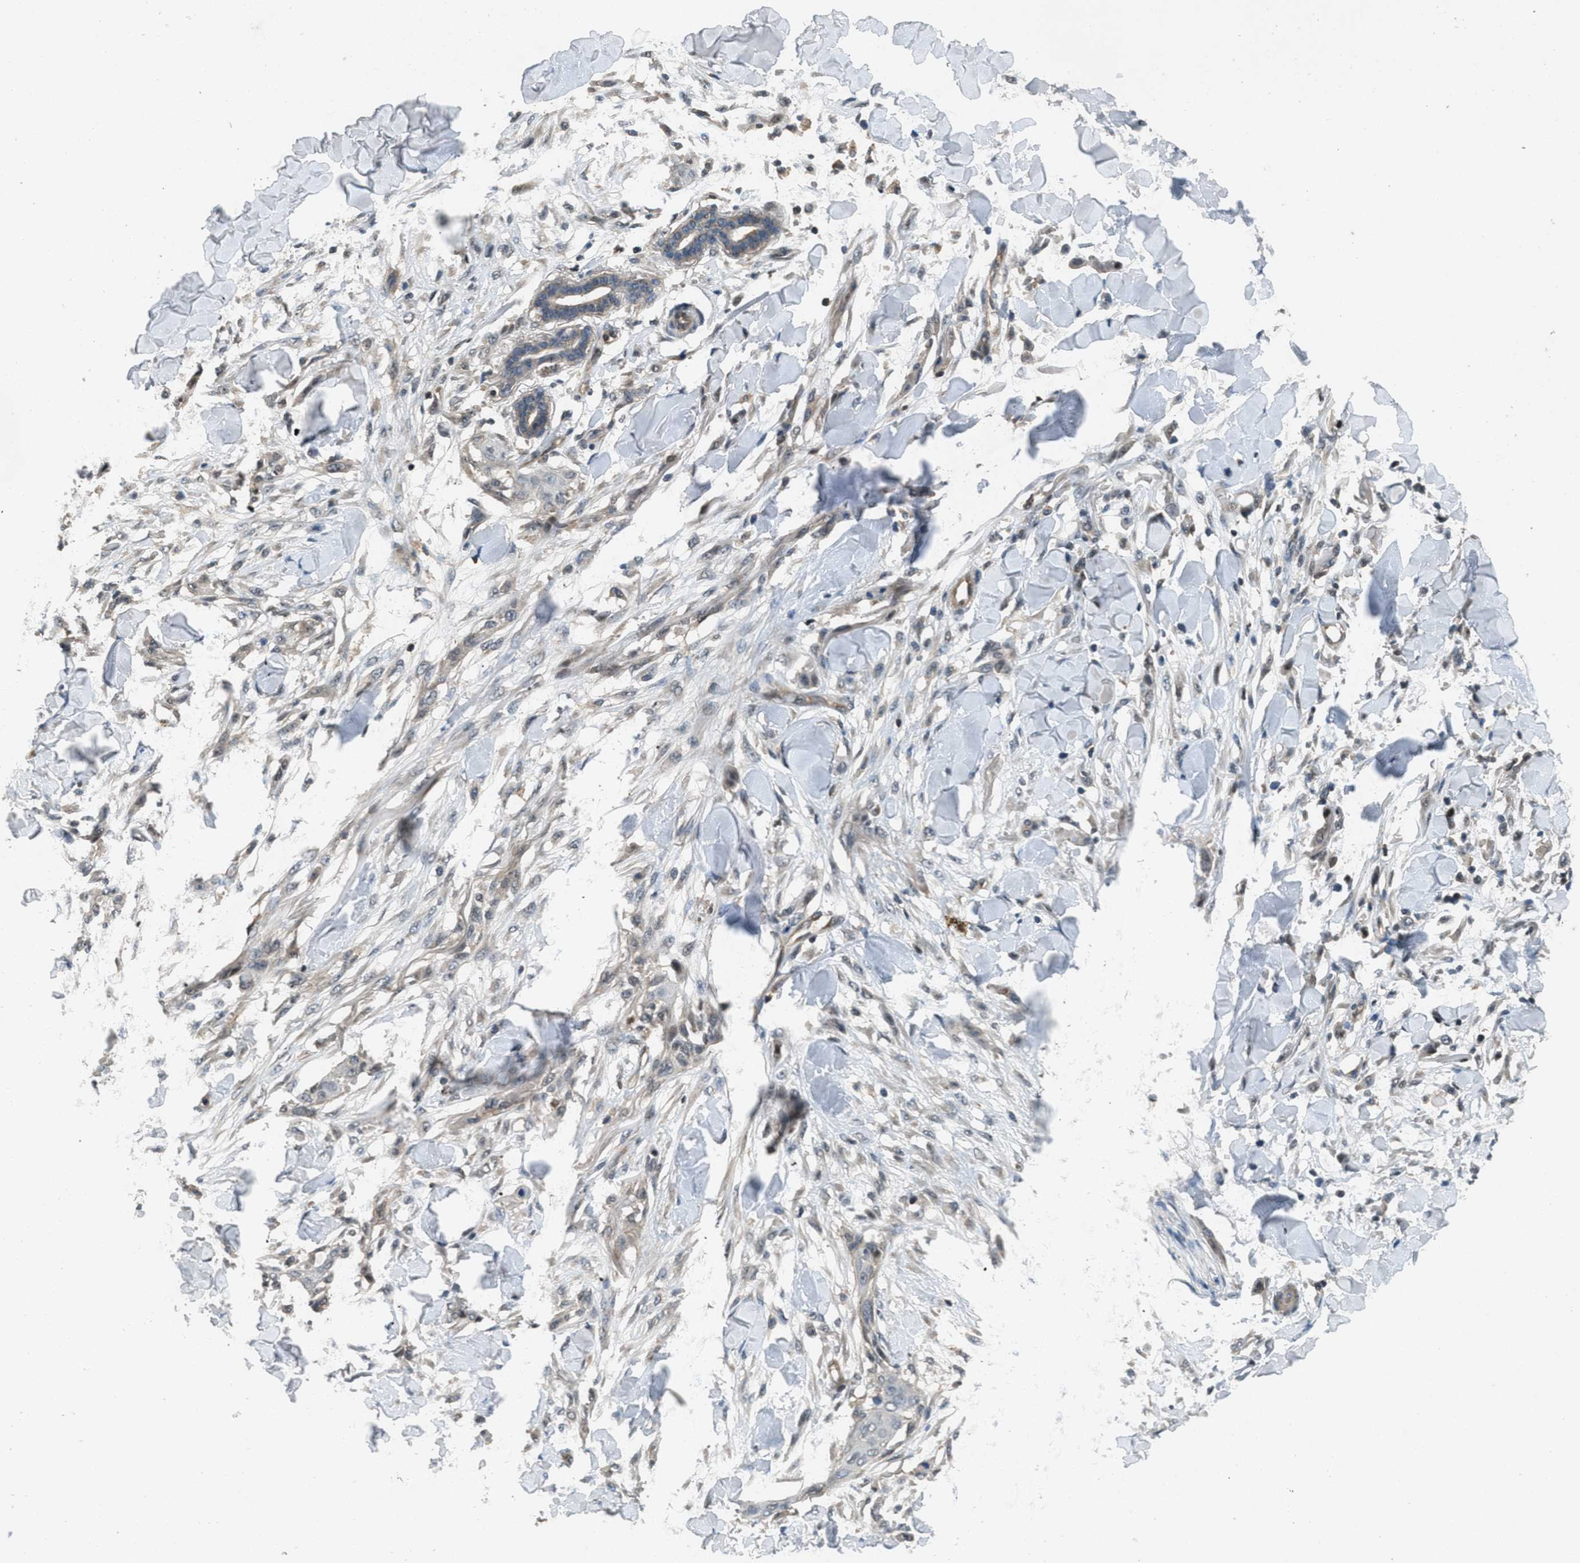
{"staining": {"intensity": "weak", "quantity": "<25%", "location": "cytoplasmic/membranous"}, "tissue": "skin cancer", "cell_type": "Tumor cells", "image_type": "cancer", "snomed": [{"axis": "morphology", "description": "Normal tissue, NOS"}, {"axis": "morphology", "description": "Squamous cell carcinoma, NOS"}, {"axis": "topography", "description": "Skin"}], "caption": "Immunohistochemistry (IHC) photomicrograph of neoplastic tissue: skin squamous cell carcinoma stained with DAB reveals no significant protein expression in tumor cells.", "gene": "DUSP6", "patient": {"sex": "female", "age": 59}}